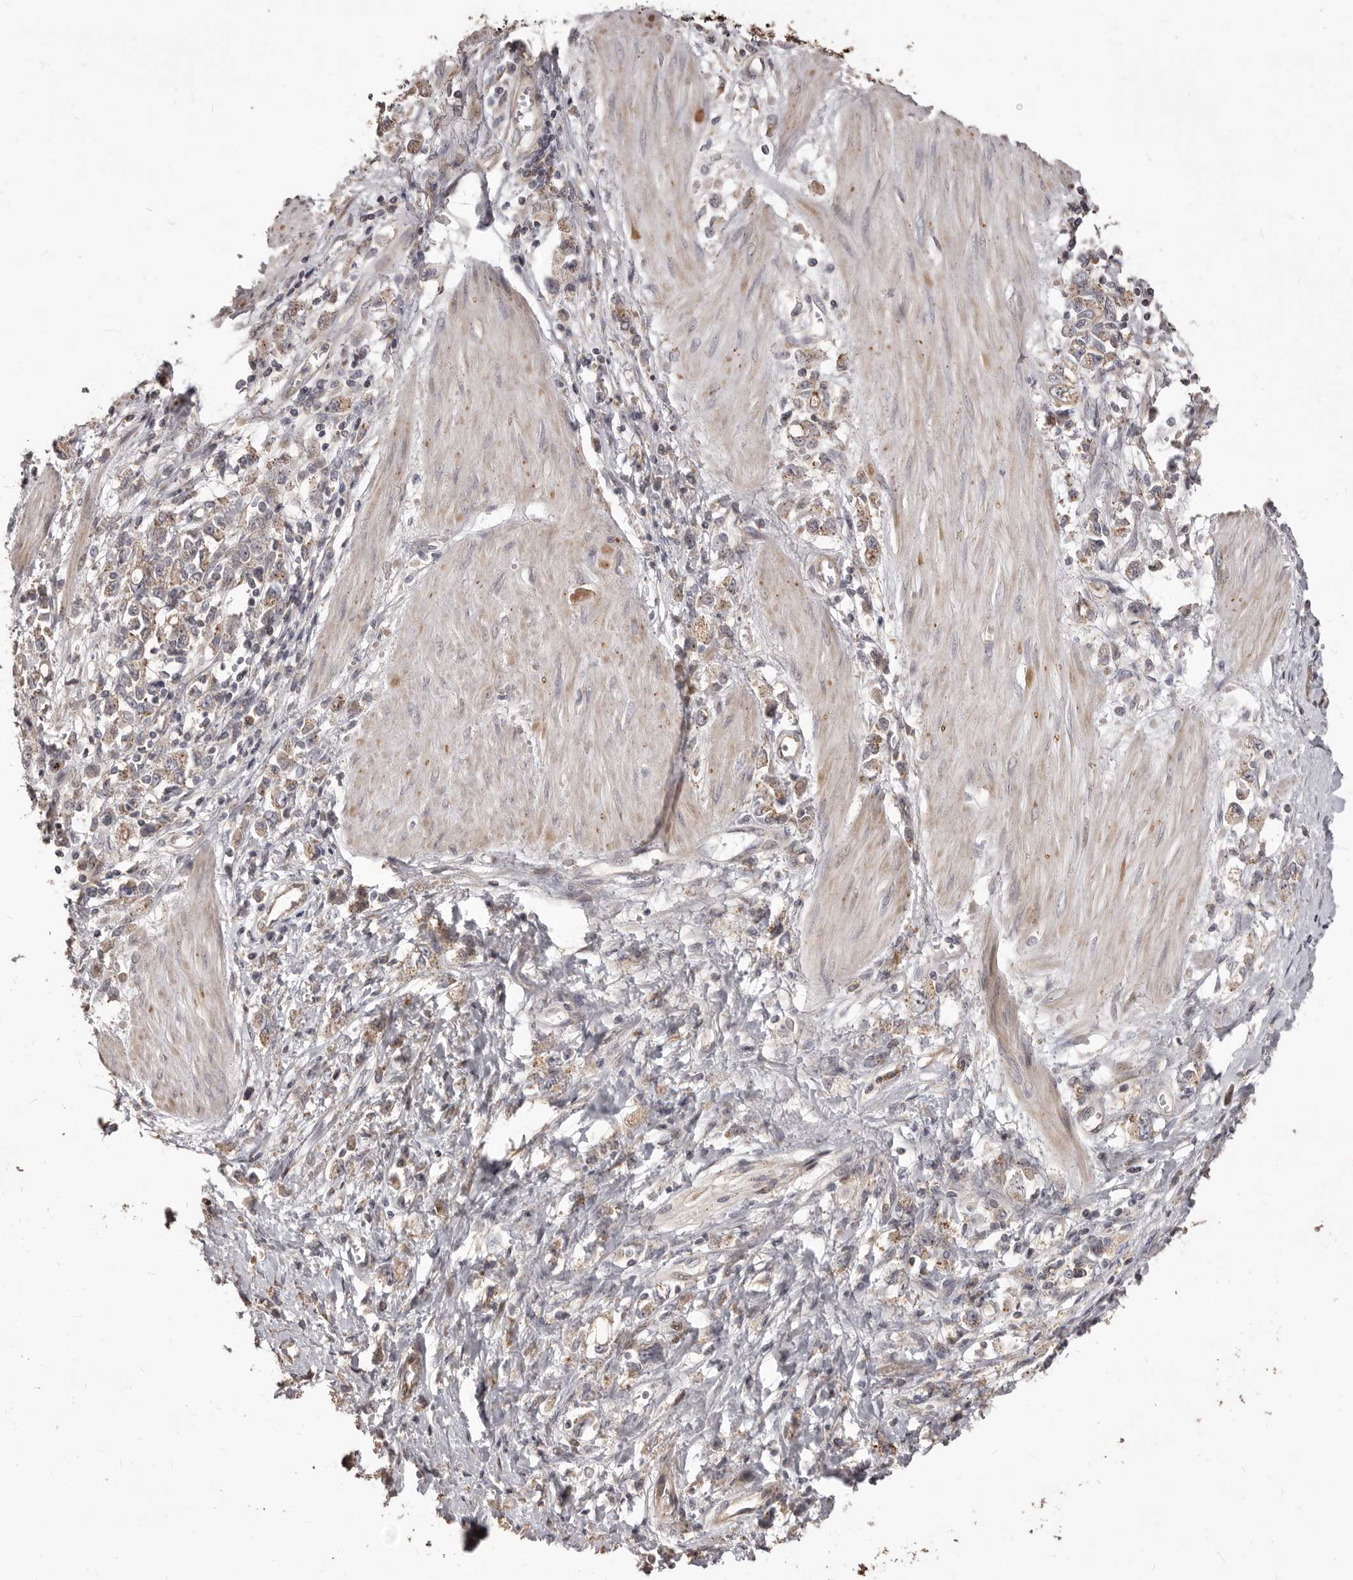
{"staining": {"intensity": "weak", "quantity": ">75%", "location": "cytoplasmic/membranous"}, "tissue": "stomach cancer", "cell_type": "Tumor cells", "image_type": "cancer", "snomed": [{"axis": "morphology", "description": "Adenocarcinoma, NOS"}, {"axis": "topography", "description": "Stomach"}], "caption": "This is a micrograph of immunohistochemistry staining of adenocarcinoma (stomach), which shows weak positivity in the cytoplasmic/membranous of tumor cells.", "gene": "MTO1", "patient": {"sex": "female", "age": 76}}